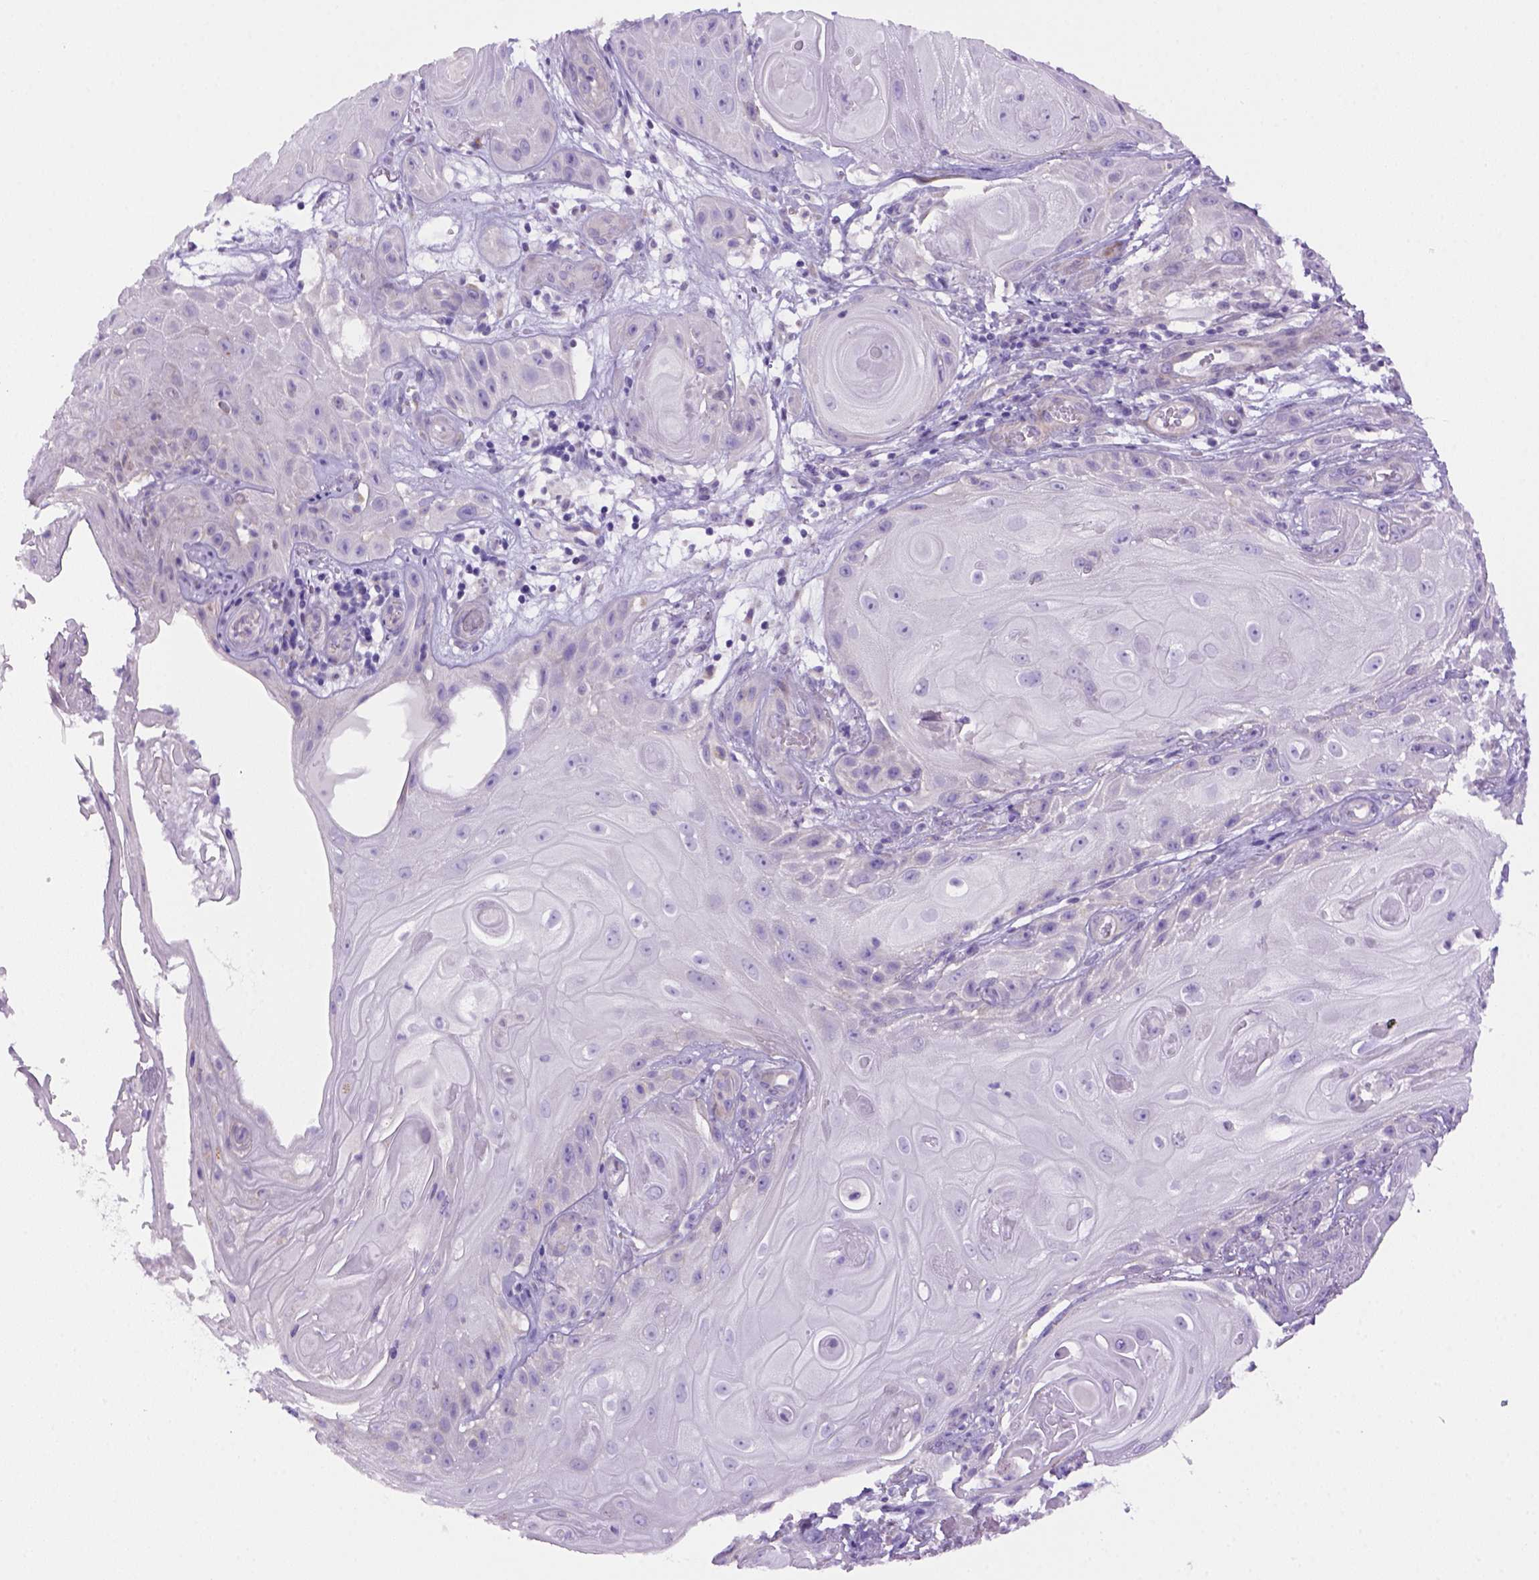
{"staining": {"intensity": "negative", "quantity": "none", "location": "none"}, "tissue": "skin cancer", "cell_type": "Tumor cells", "image_type": "cancer", "snomed": [{"axis": "morphology", "description": "Squamous cell carcinoma, NOS"}, {"axis": "topography", "description": "Skin"}], "caption": "High magnification brightfield microscopy of squamous cell carcinoma (skin) stained with DAB (3,3'-diaminobenzidine) (brown) and counterstained with hematoxylin (blue): tumor cells show no significant positivity.", "gene": "DNAH11", "patient": {"sex": "male", "age": 62}}